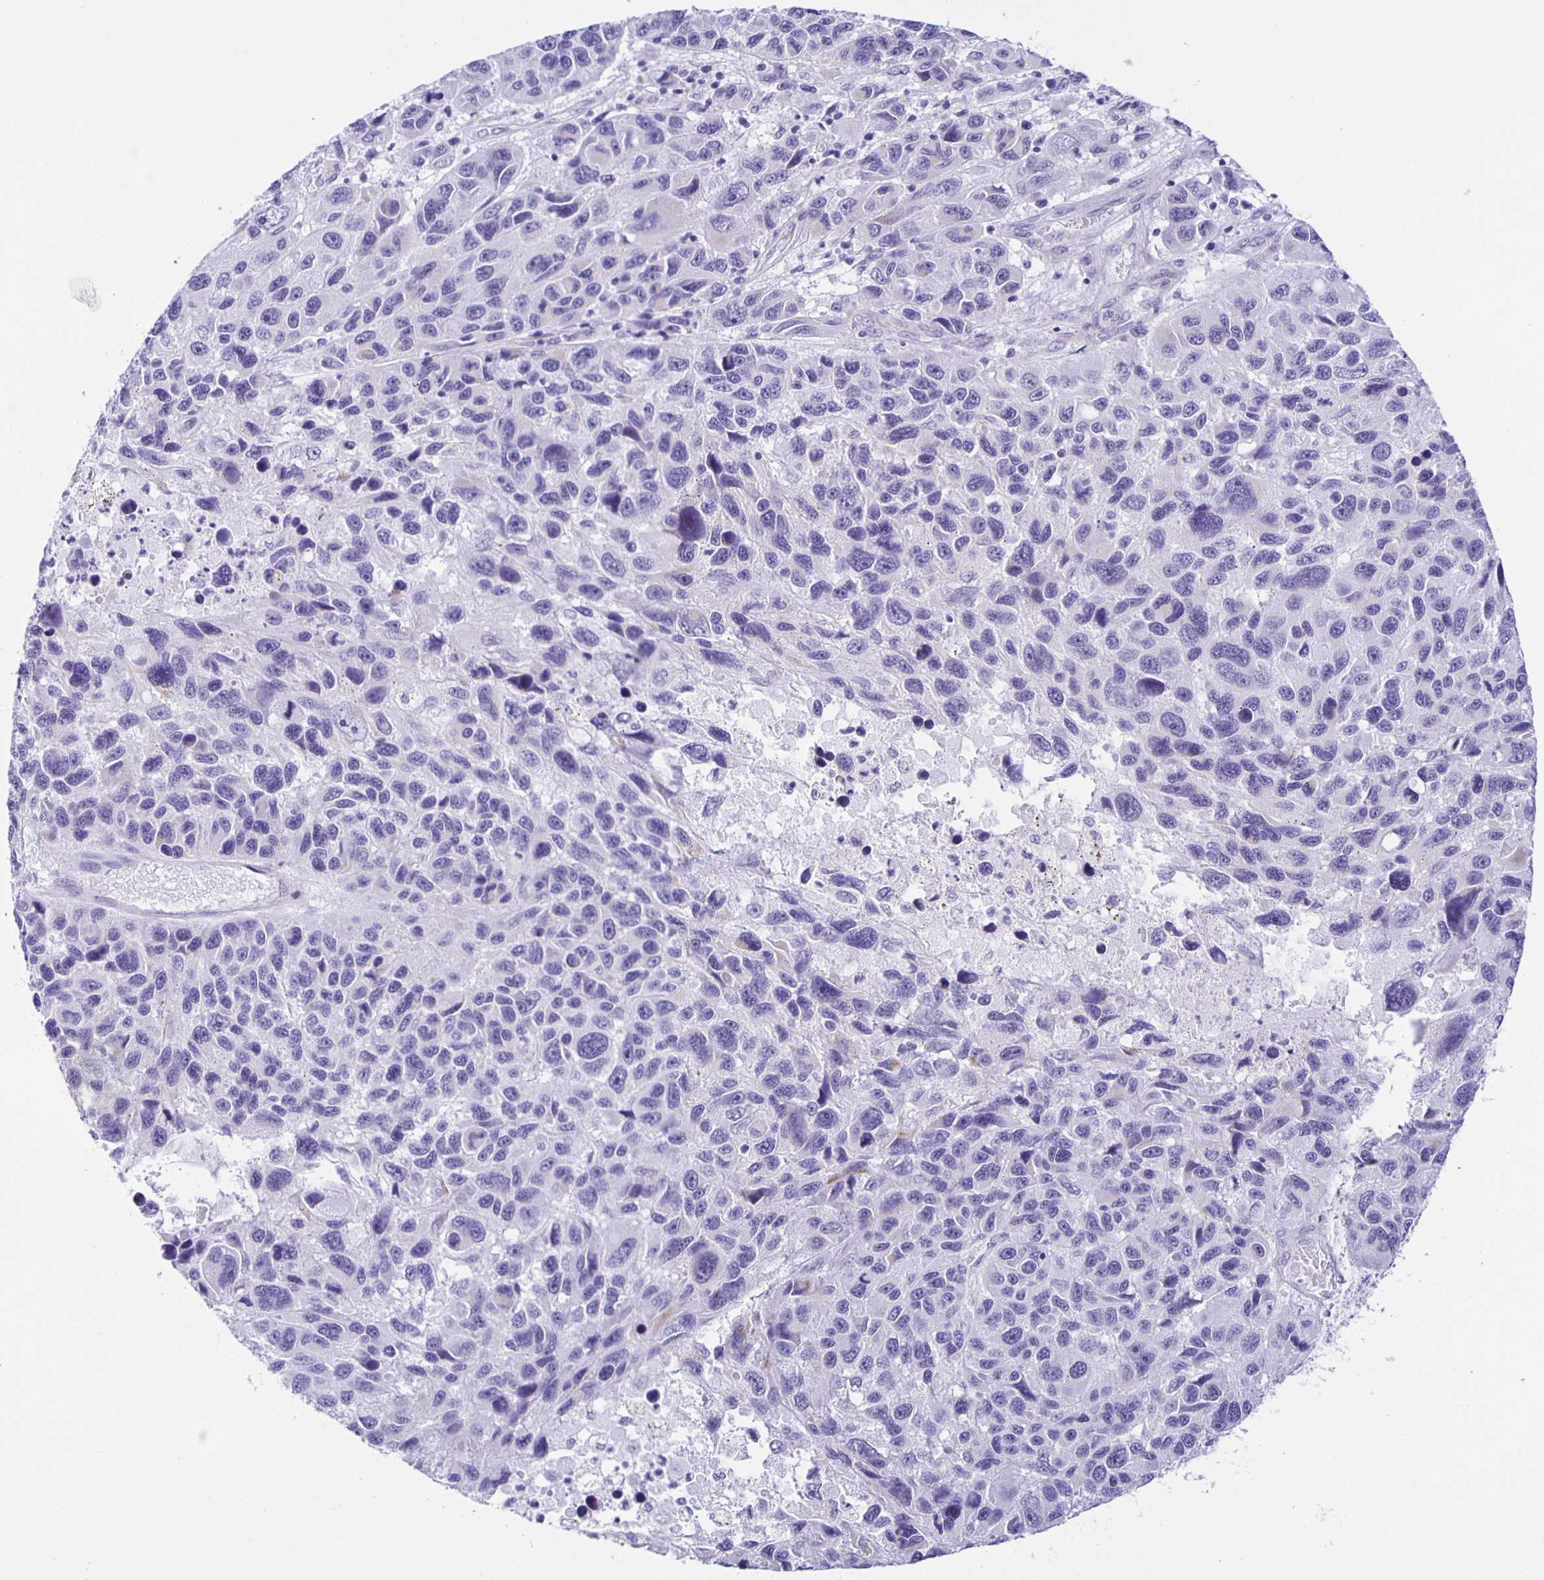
{"staining": {"intensity": "negative", "quantity": "none", "location": "none"}, "tissue": "melanoma", "cell_type": "Tumor cells", "image_type": "cancer", "snomed": [{"axis": "morphology", "description": "Malignant melanoma, NOS"}, {"axis": "topography", "description": "Skin"}], "caption": "Immunohistochemistry (IHC) image of malignant melanoma stained for a protein (brown), which displays no expression in tumor cells.", "gene": "AQP6", "patient": {"sex": "male", "age": 53}}